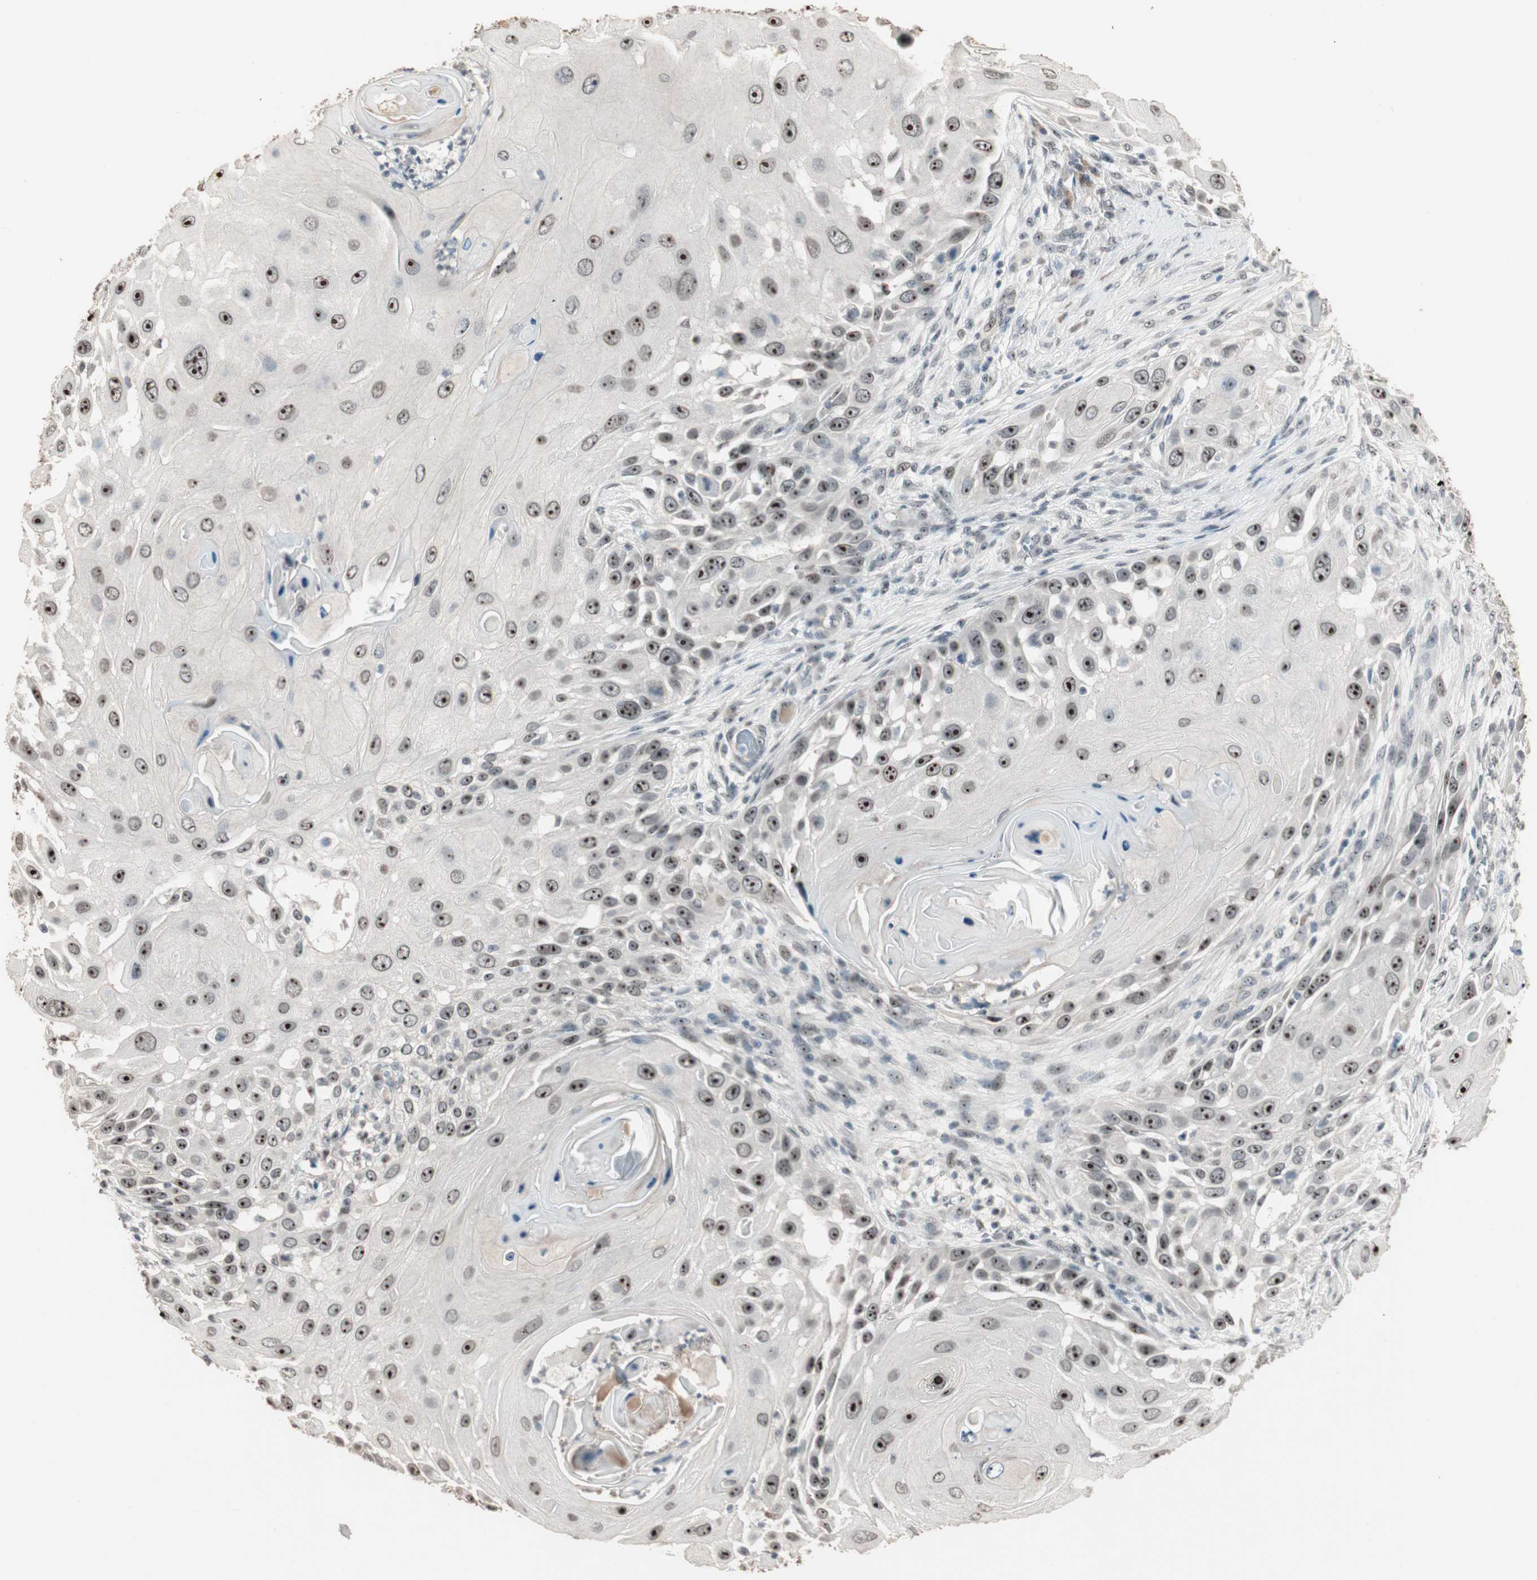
{"staining": {"intensity": "strong", "quantity": ">75%", "location": "nuclear"}, "tissue": "skin cancer", "cell_type": "Tumor cells", "image_type": "cancer", "snomed": [{"axis": "morphology", "description": "Squamous cell carcinoma, NOS"}, {"axis": "topography", "description": "Skin"}], "caption": "Protein staining exhibits strong nuclear positivity in approximately >75% of tumor cells in skin cancer.", "gene": "ETV4", "patient": {"sex": "female", "age": 44}}